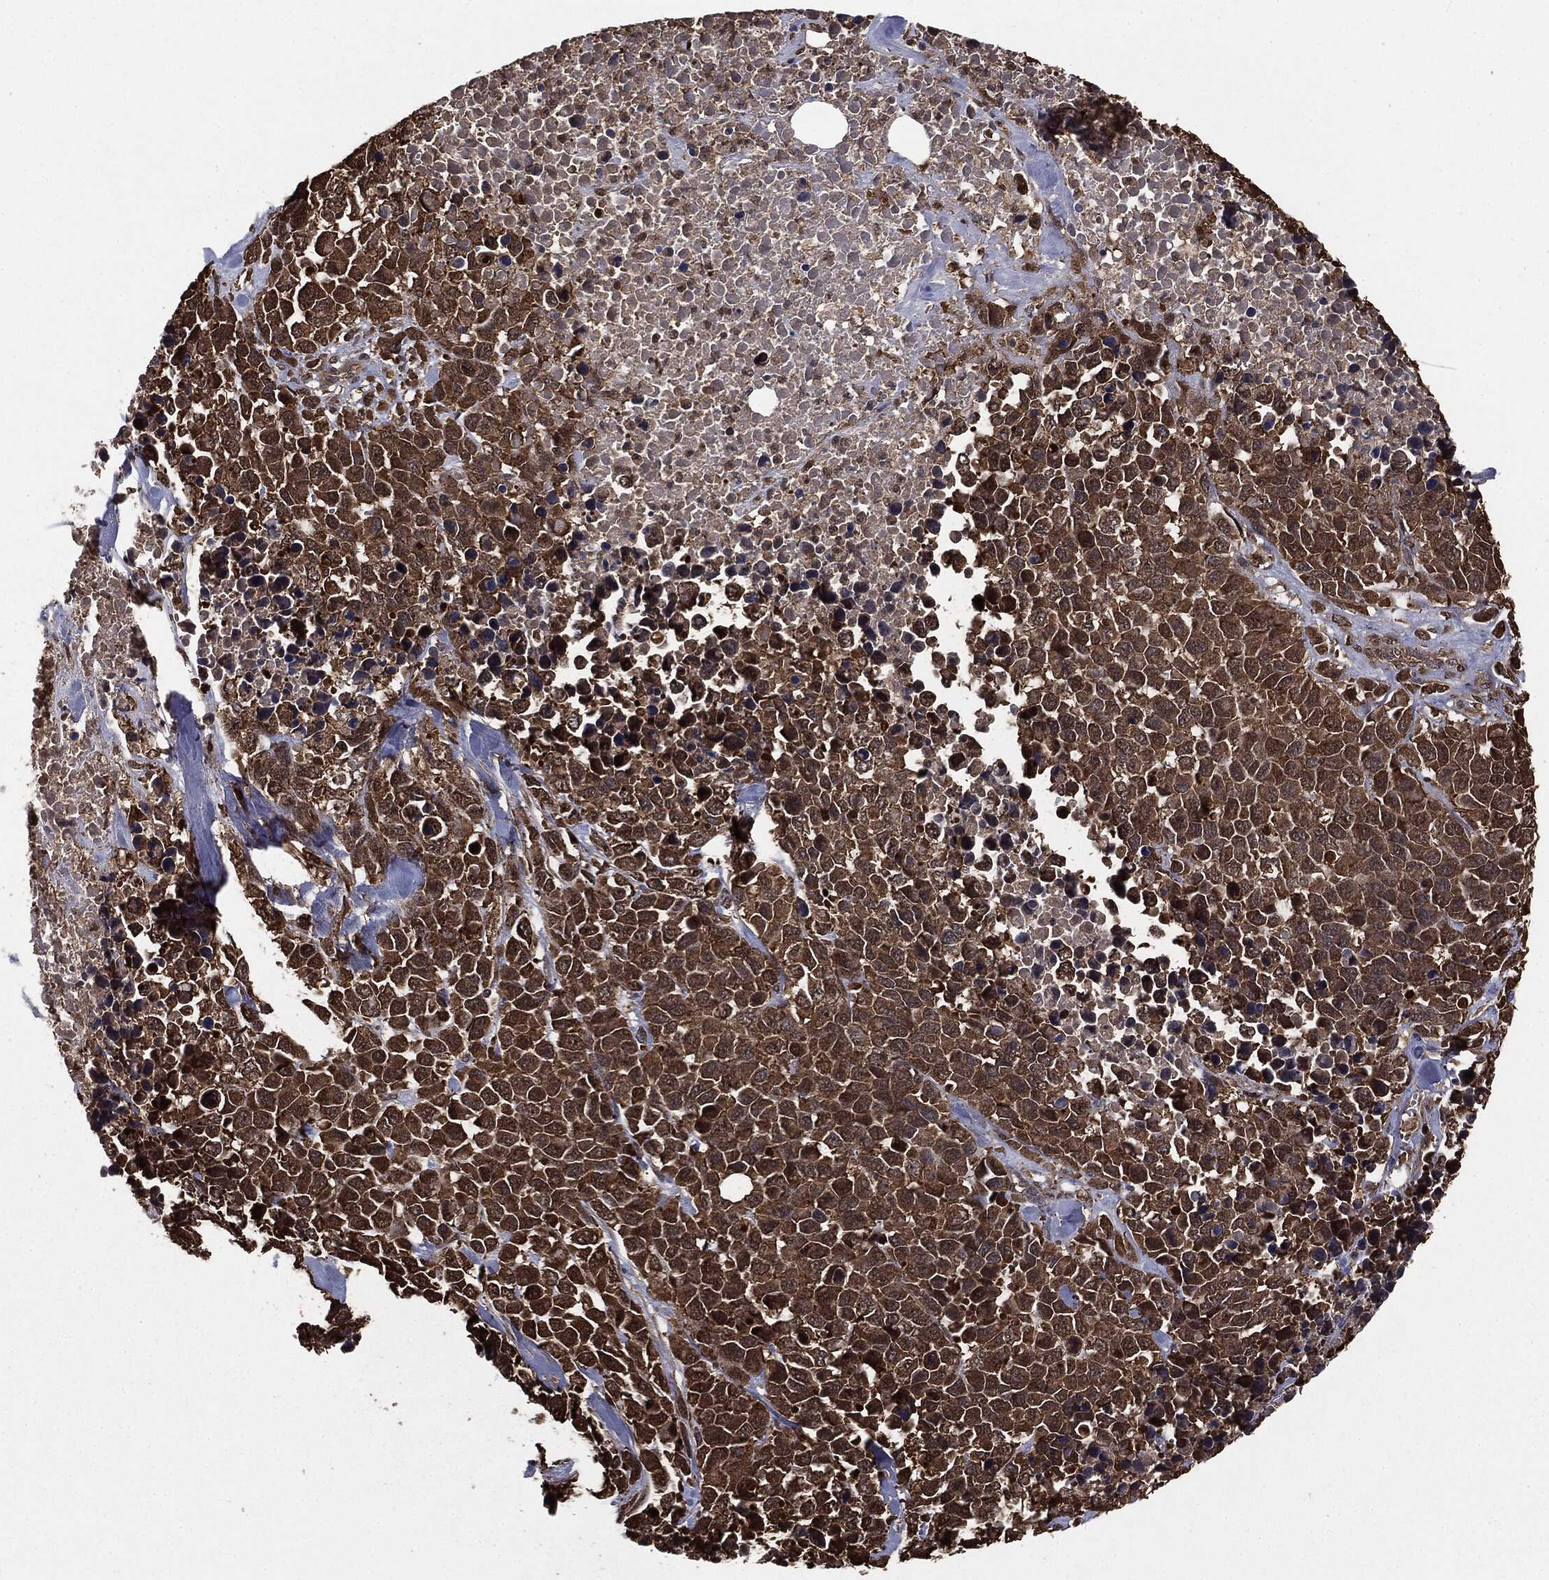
{"staining": {"intensity": "moderate", "quantity": ">75%", "location": "cytoplasmic/membranous"}, "tissue": "melanoma", "cell_type": "Tumor cells", "image_type": "cancer", "snomed": [{"axis": "morphology", "description": "Malignant melanoma, Metastatic site"}, {"axis": "topography", "description": "Skin"}], "caption": "A micrograph showing moderate cytoplasmic/membranous positivity in approximately >75% of tumor cells in malignant melanoma (metastatic site), as visualized by brown immunohistochemical staining.", "gene": "NME1", "patient": {"sex": "male", "age": 84}}